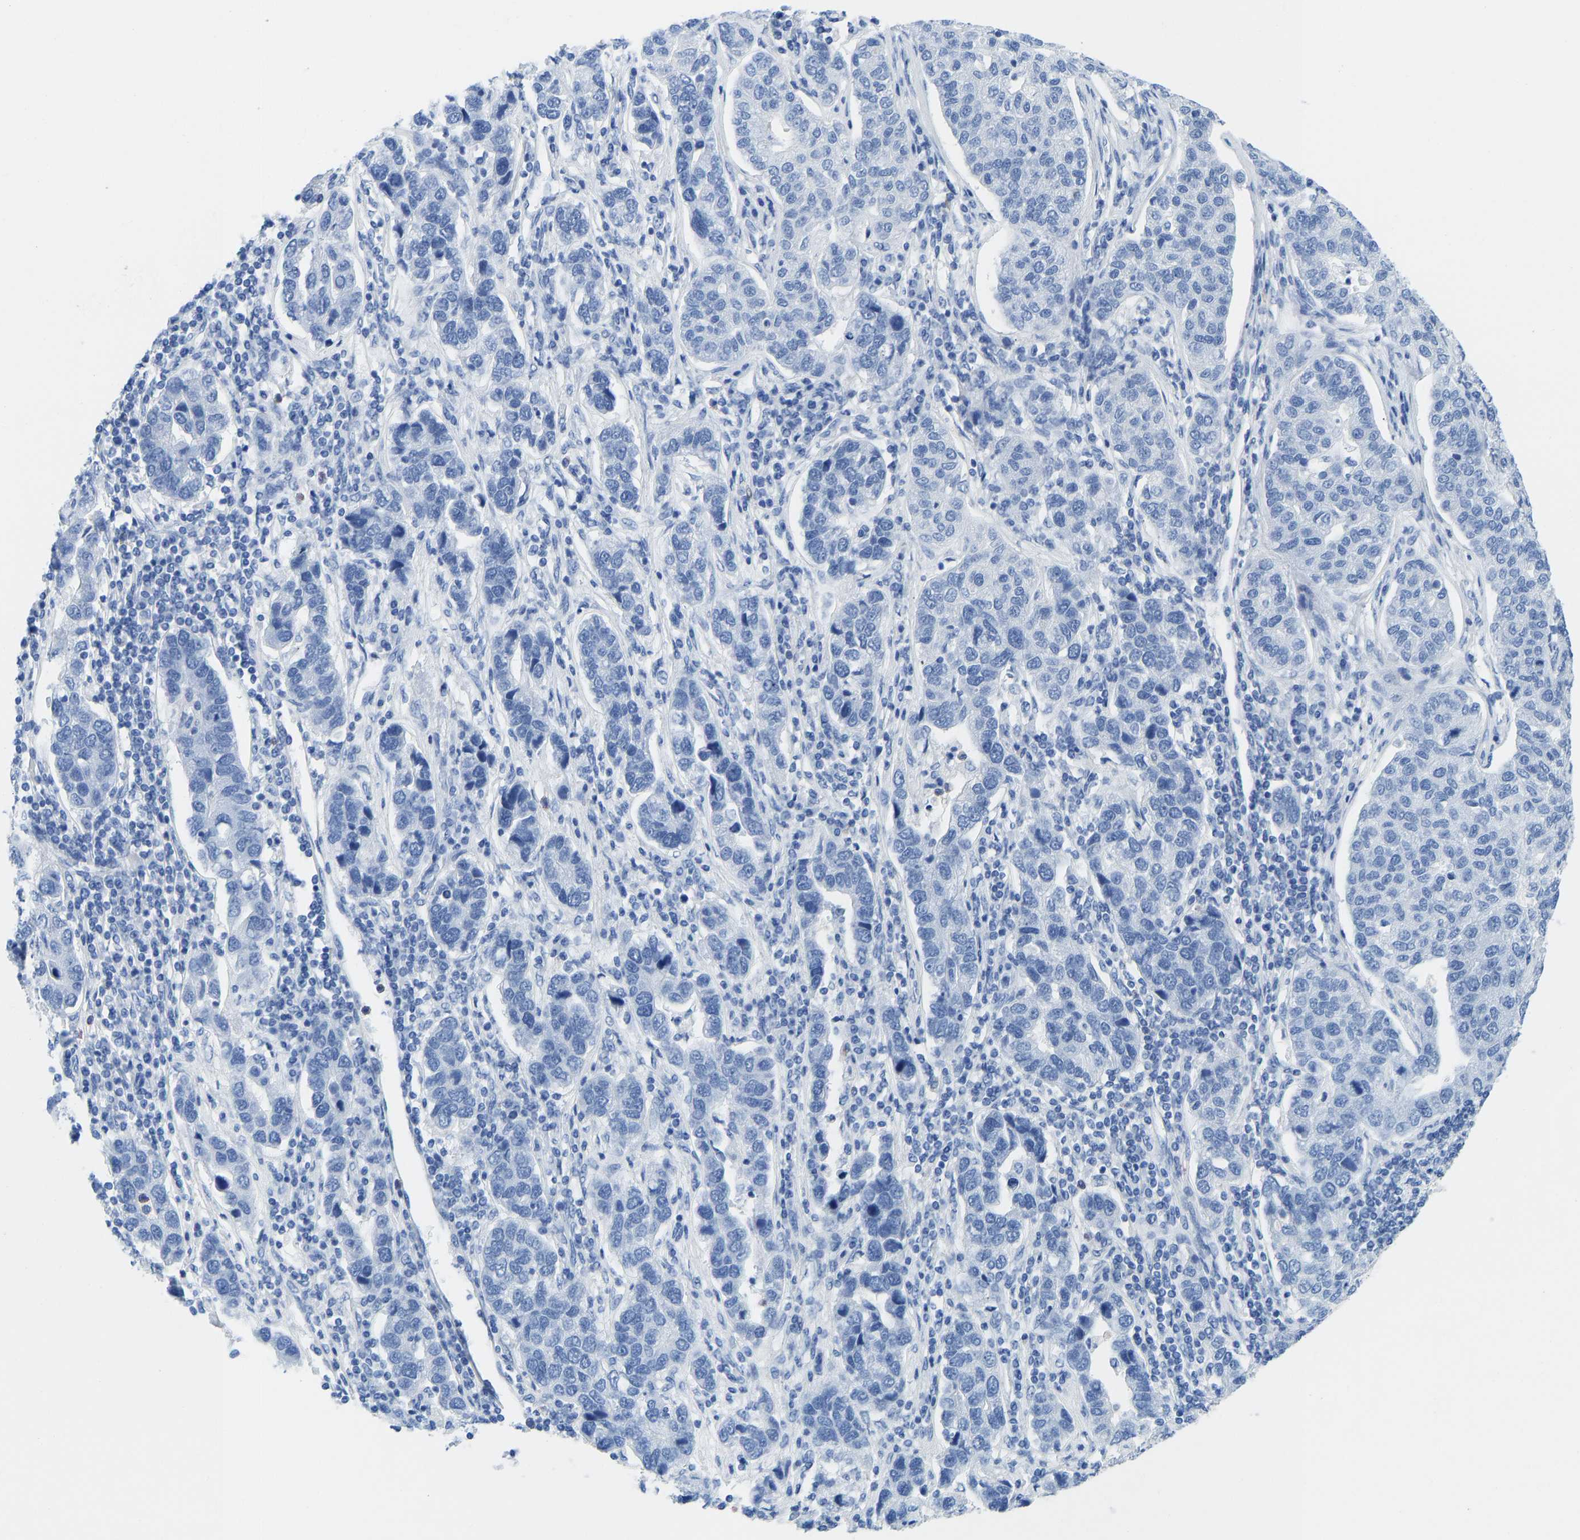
{"staining": {"intensity": "negative", "quantity": "none", "location": "none"}, "tissue": "pancreatic cancer", "cell_type": "Tumor cells", "image_type": "cancer", "snomed": [{"axis": "morphology", "description": "Adenocarcinoma, NOS"}, {"axis": "topography", "description": "Pancreas"}], "caption": "The immunohistochemistry (IHC) histopathology image has no significant positivity in tumor cells of pancreatic cancer (adenocarcinoma) tissue.", "gene": "NKAIN3", "patient": {"sex": "female", "age": 61}}